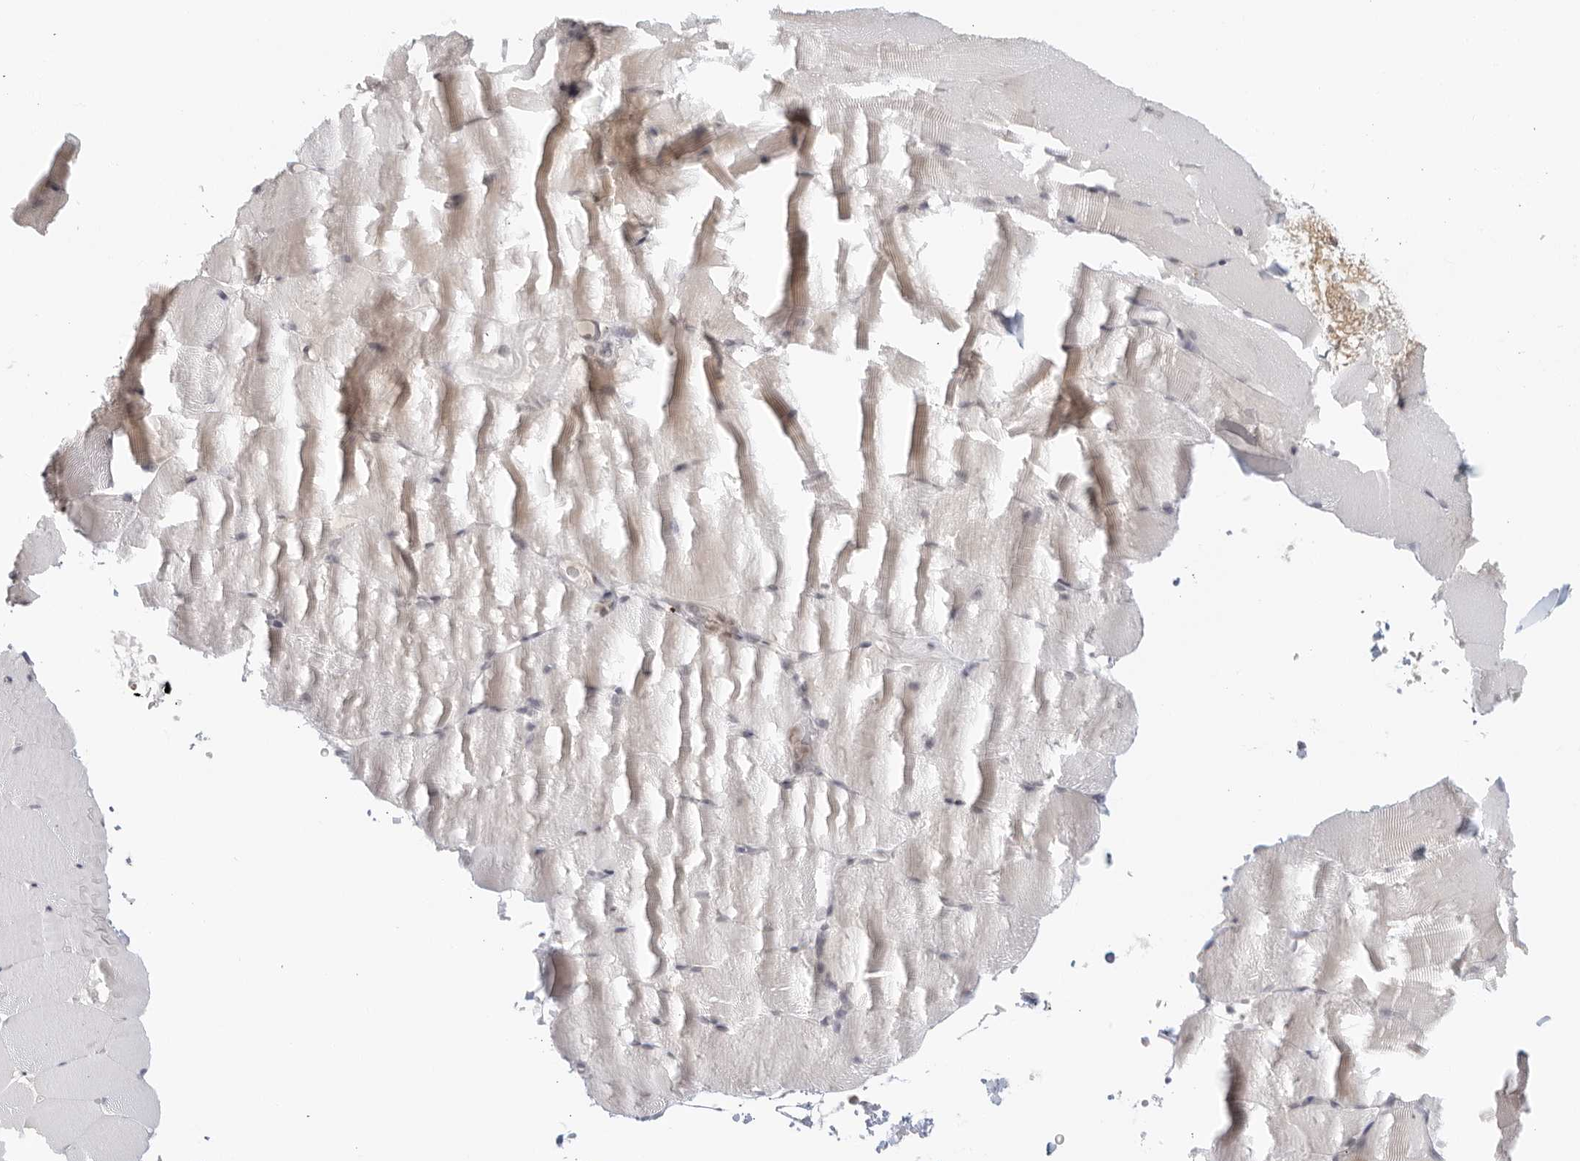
{"staining": {"intensity": "negative", "quantity": "none", "location": "none"}, "tissue": "skeletal muscle", "cell_type": "Myocytes", "image_type": "normal", "snomed": [{"axis": "morphology", "description": "Normal tissue, NOS"}, {"axis": "topography", "description": "Skeletal muscle"}, {"axis": "topography", "description": "Parathyroid gland"}], "caption": "High power microscopy micrograph of an immunohistochemistry (IHC) photomicrograph of unremarkable skeletal muscle, revealing no significant staining in myocytes.", "gene": "RAB11FIP3", "patient": {"sex": "female", "age": 37}}